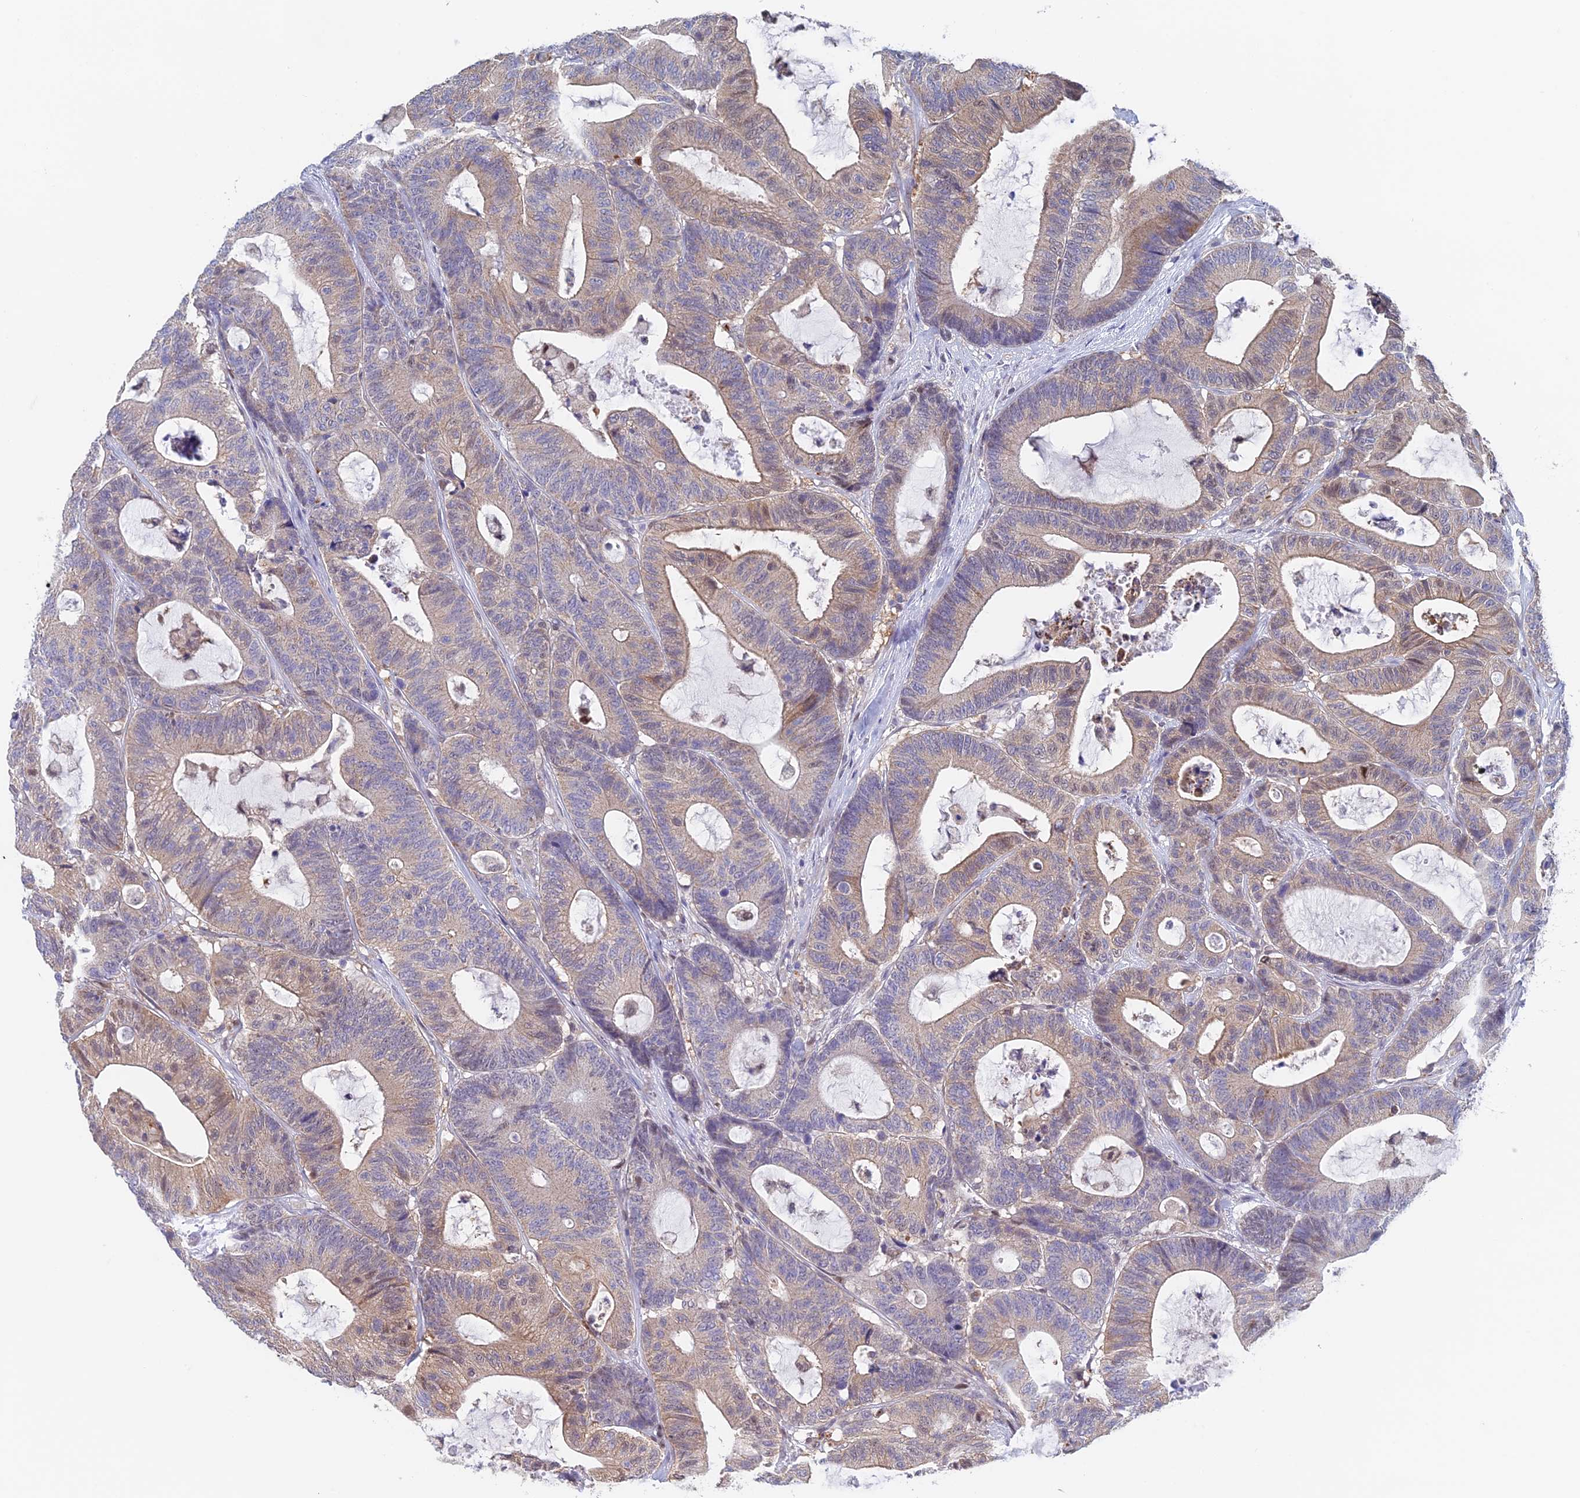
{"staining": {"intensity": "weak", "quantity": "25%-75%", "location": "cytoplasmic/membranous"}, "tissue": "colorectal cancer", "cell_type": "Tumor cells", "image_type": "cancer", "snomed": [{"axis": "morphology", "description": "Adenocarcinoma, NOS"}, {"axis": "topography", "description": "Colon"}], "caption": "Colorectal cancer tissue displays weak cytoplasmic/membranous staining in about 25%-75% of tumor cells, visualized by immunohistochemistry.", "gene": "MRPL17", "patient": {"sex": "female", "age": 84}}